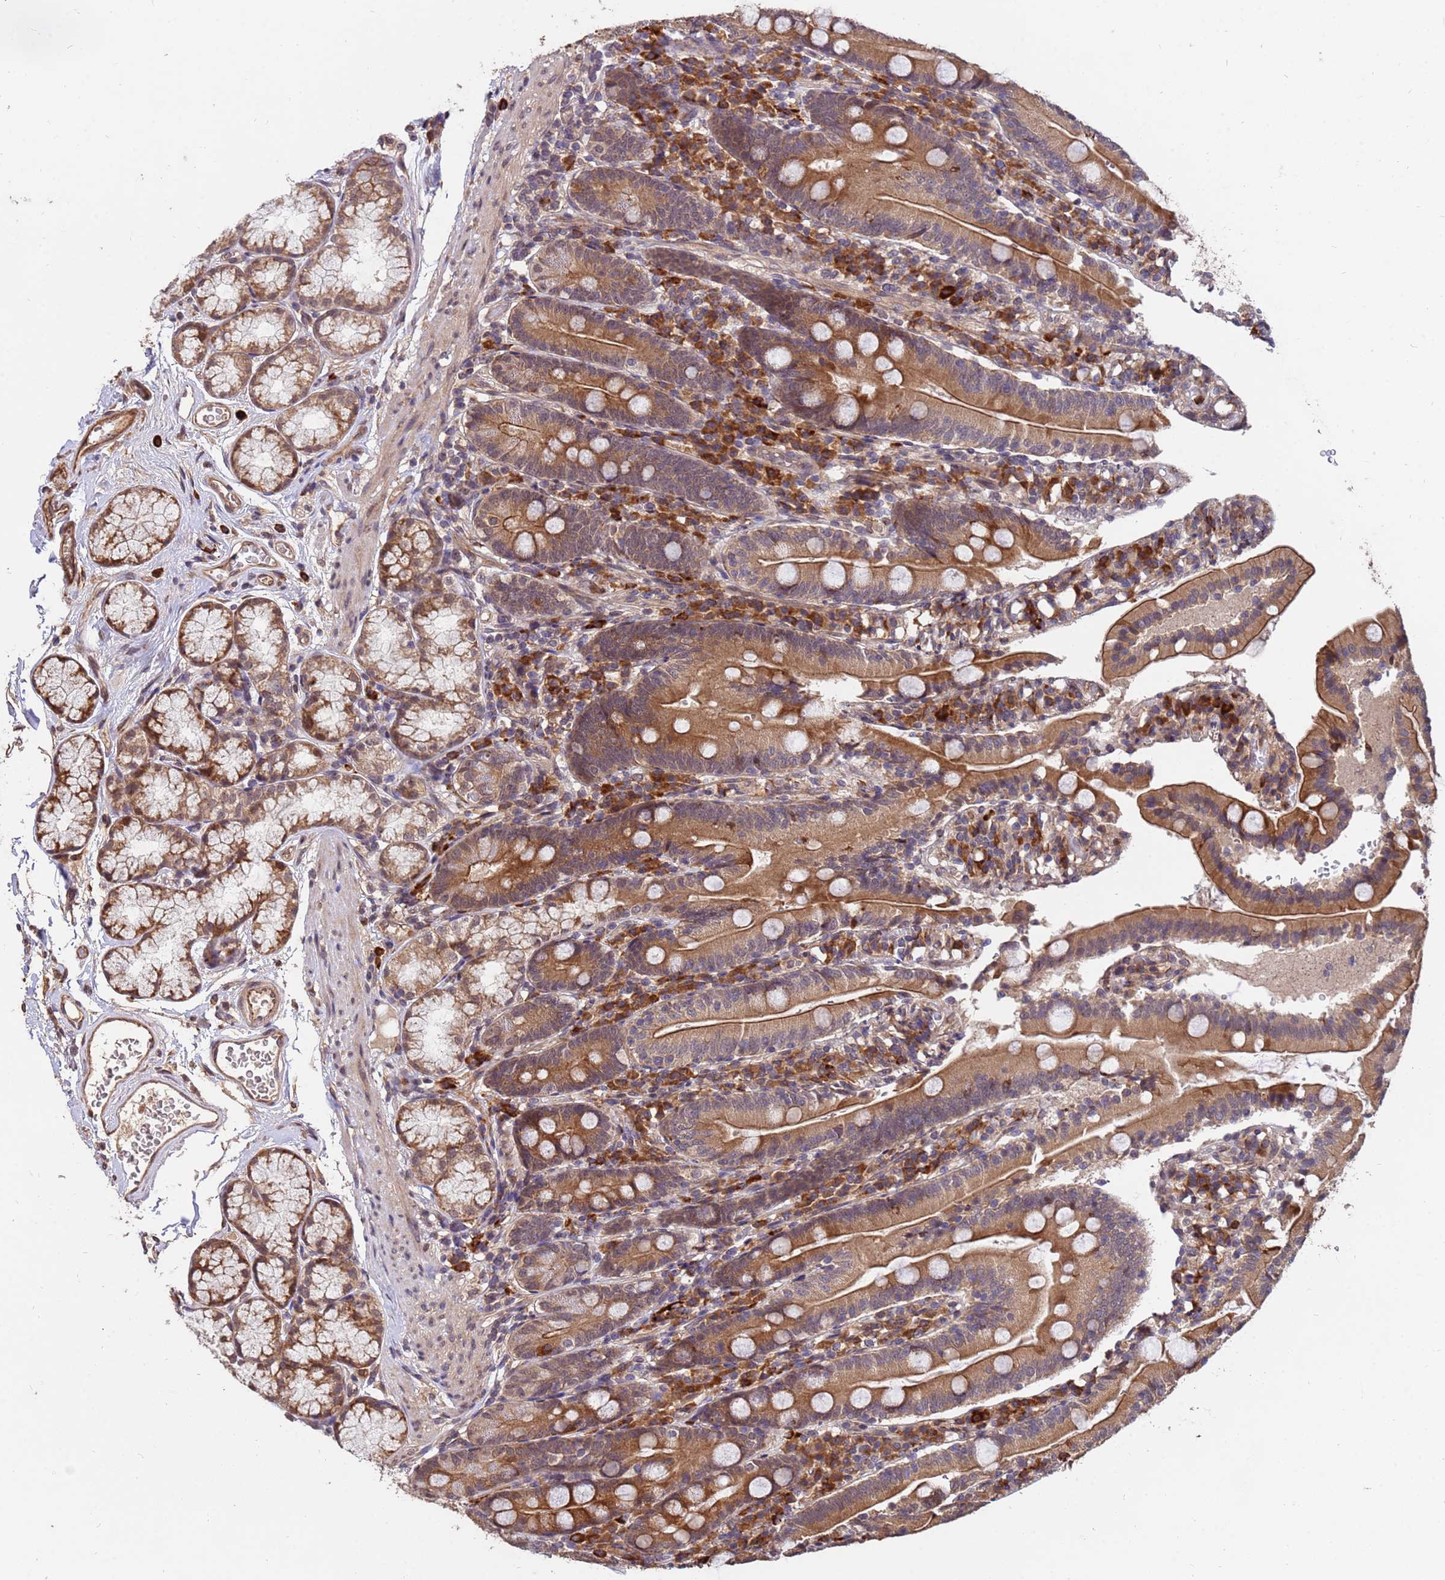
{"staining": {"intensity": "strong", "quantity": ">75%", "location": "cytoplasmic/membranous"}, "tissue": "duodenum", "cell_type": "Glandular cells", "image_type": "normal", "snomed": [{"axis": "morphology", "description": "Normal tissue, NOS"}, {"axis": "topography", "description": "Duodenum"}], "caption": "Unremarkable duodenum was stained to show a protein in brown. There is high levels of strong cytoplasmic/membranous positivity in about >75% of glandular cells.", "gene": "ZNF619", "patient": {"sex": "female", "age": 67}}